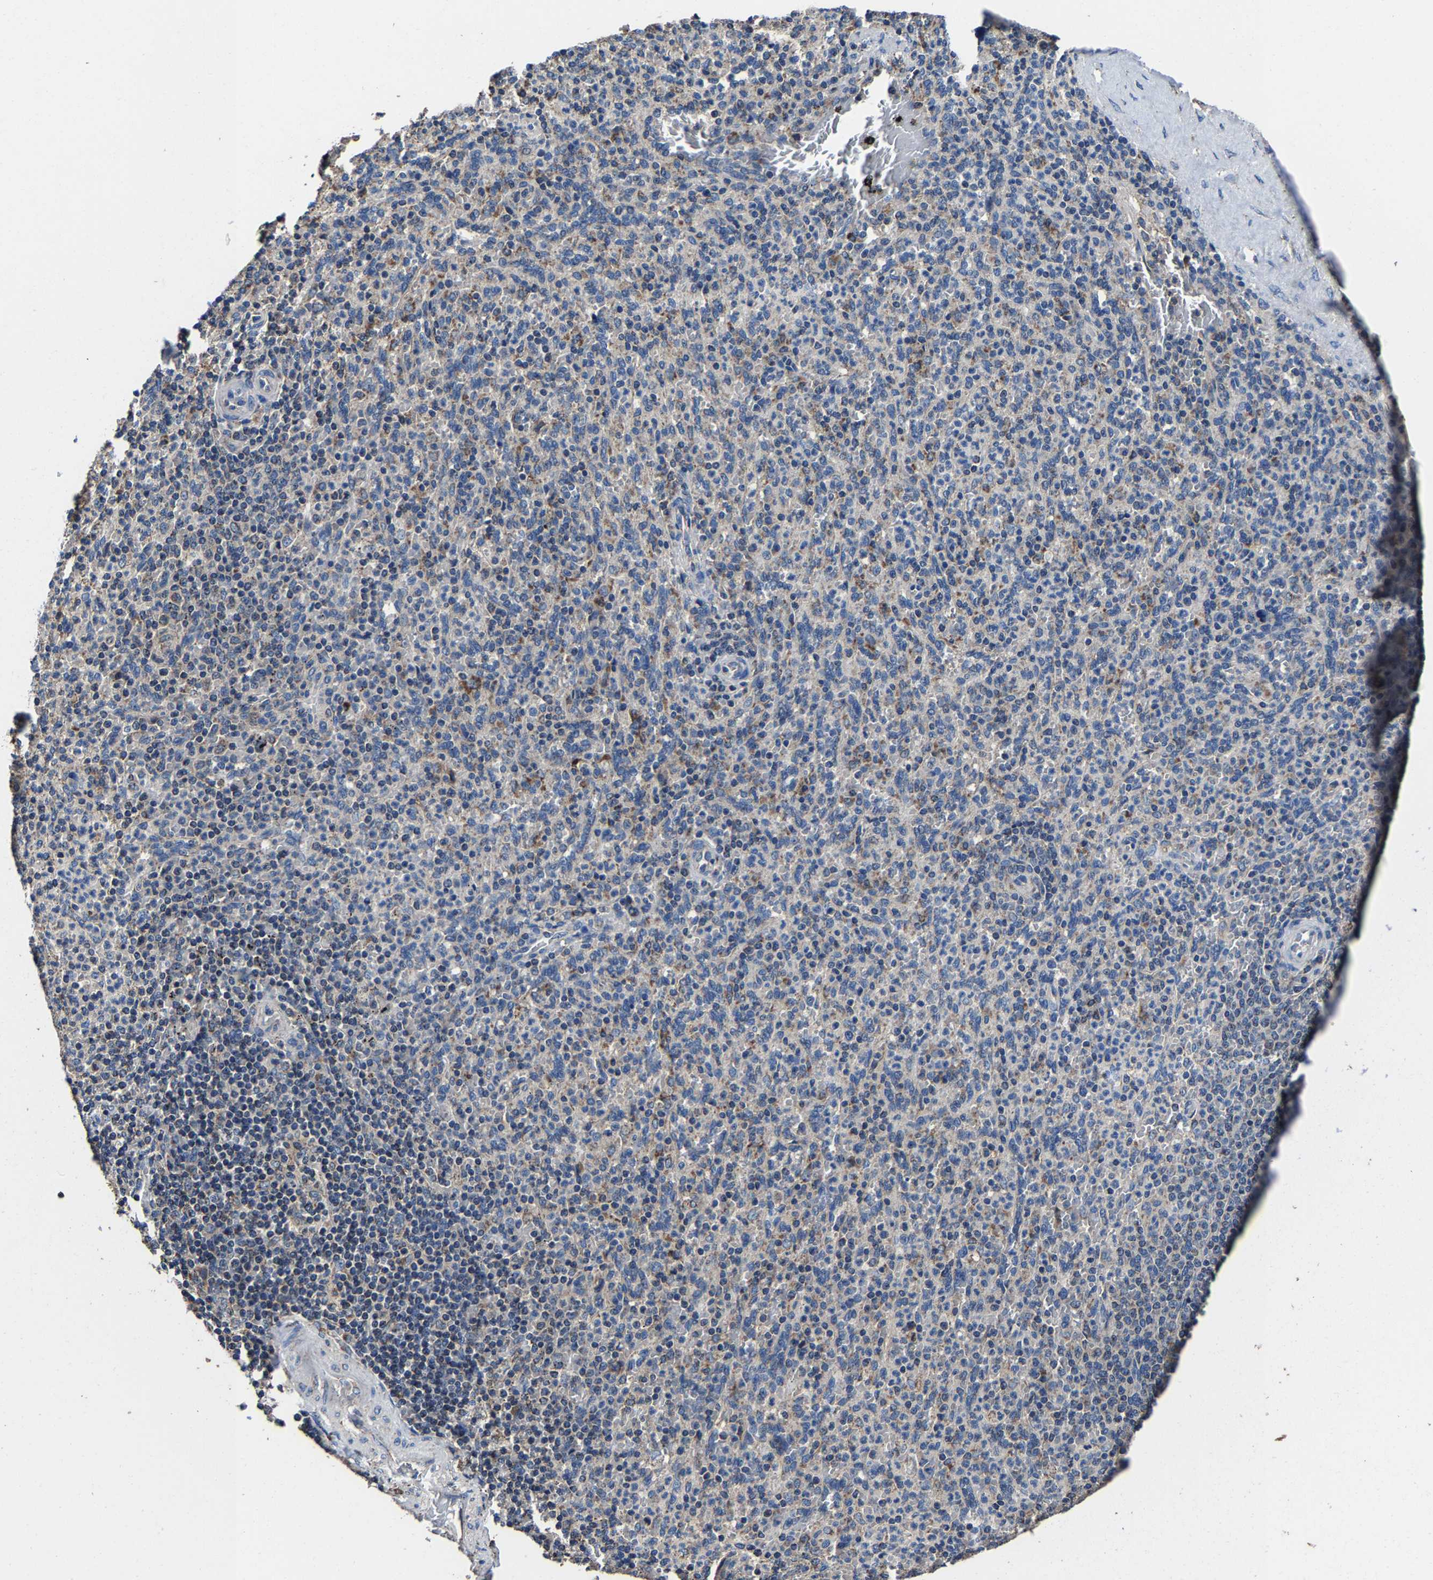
{"staining": {"intensity": "weak", "quantity": "<25%", "location": "cytoplasmic/membranous"}, "tissue": "spleen", "cell_type": "Cells in red pulp", "image_type": "normal", "snomed": [{"axis": "morphology", "description": "Normal tissue, NOS"}, {"axis": "topography", "description": "Spleen"}], "caption": "The micrograph shows no significant positivity in cells in red pulp of spleen.", "gene": "ZCCHC7", "patient": {"sex": "male", "age": 36}}